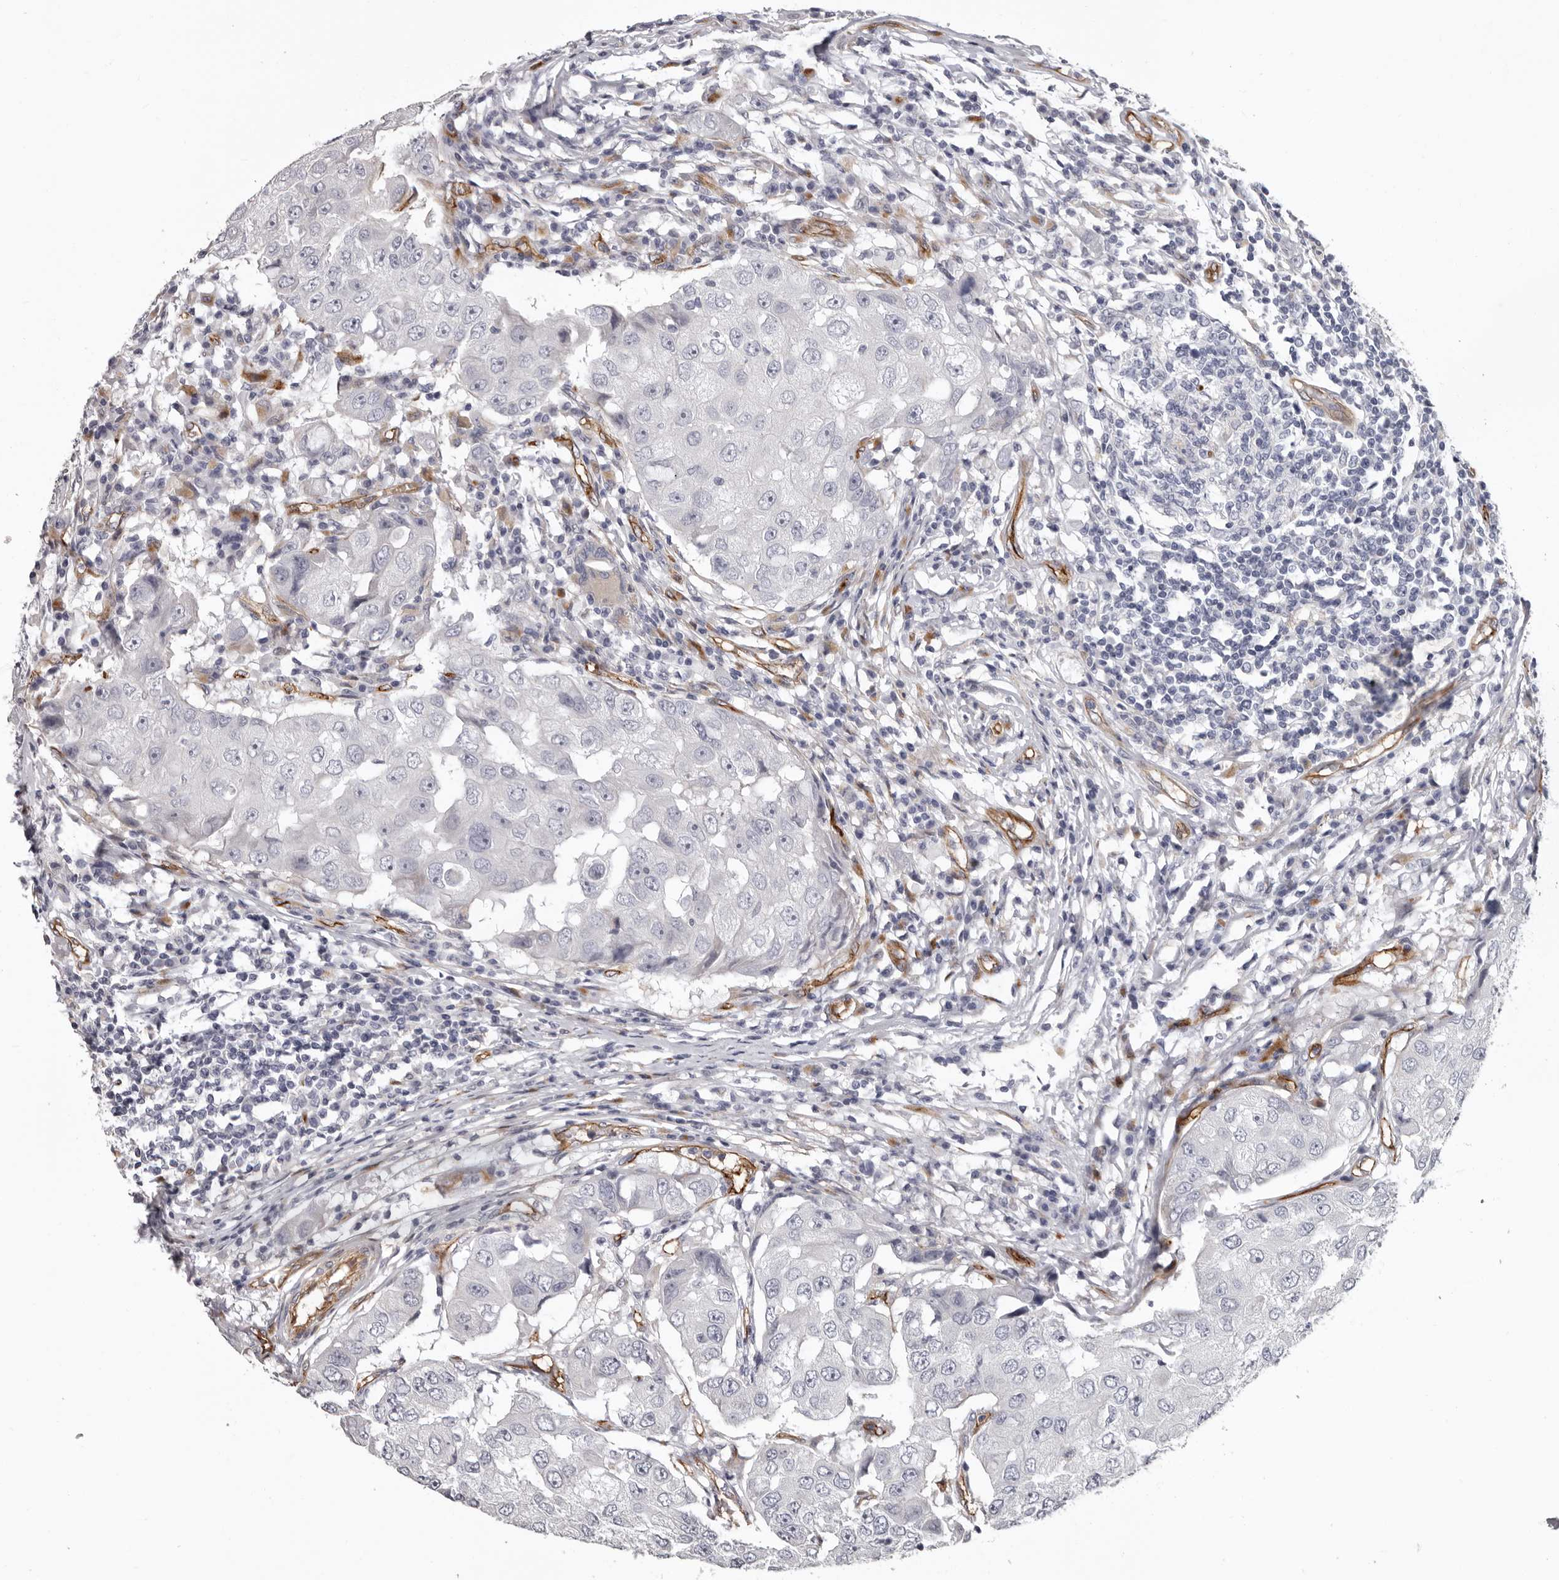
{"staining": {"intensity": "negative", "quantity": "none", "location": "none"}, "tissue": "breast cancer", "cell_type": "Tumor cells", "image_type": "cancer", "snomed": [{"axis": "morphology", "description": "Duct carcinoma"}, {"axis": "topography", "description": "Breast"}], "caption": "This is an immunohistochemistry histopathology image of breast cancer. There is no expression in tumor cells.", "gene": "ADGRL4", "patient": {"sex": "female", "age": 27}}